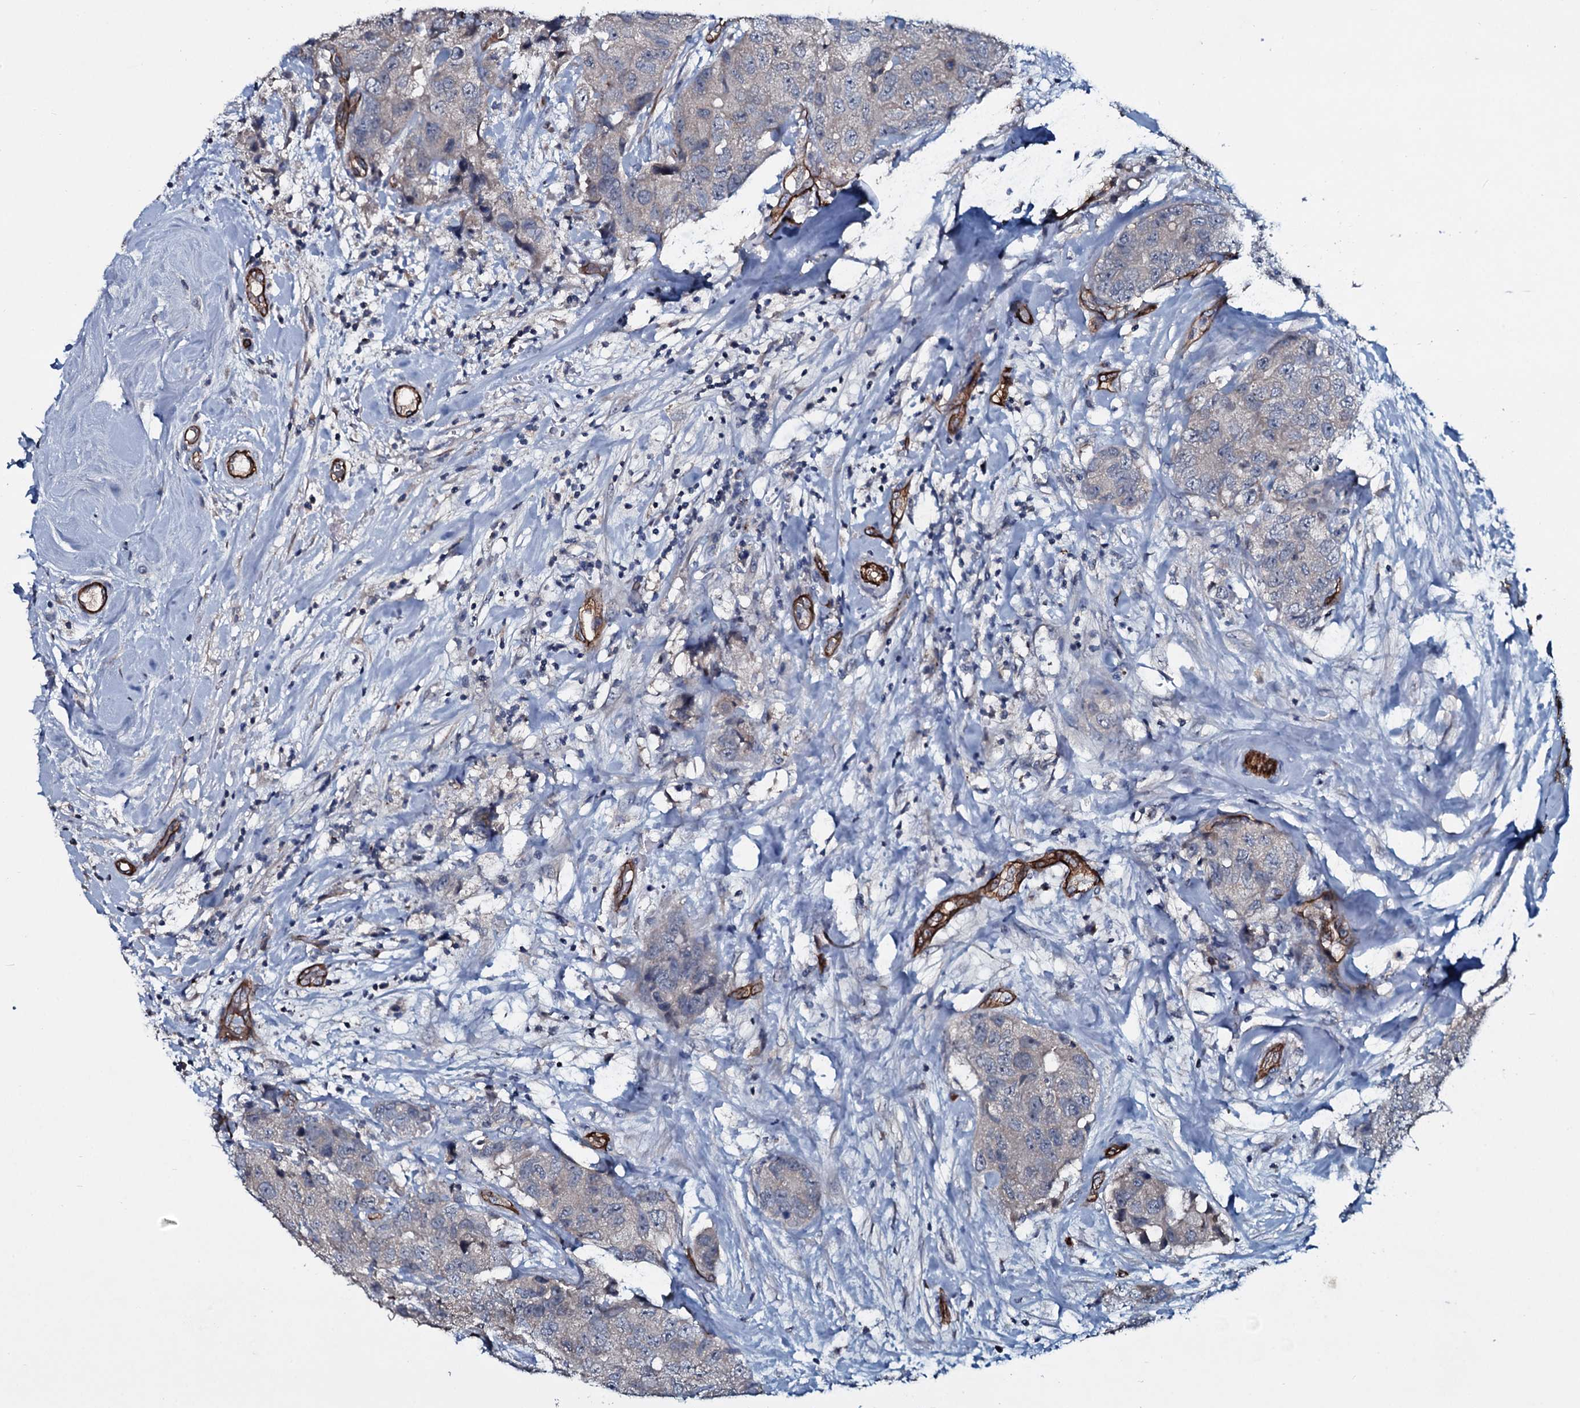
{"staining": {"intensity": "negative", "quantity": "none", "location": "none"}, "tissue": "breast cancer", "cell_type": "Tumor cells", "image_type": "cancer", "snomed": [{"axis": "morphology", "description": "Duct carcinoma"}, {"axis": "topography", "description": "Breast"}], "caption": "The micrograph reveals no significant positivity in tumor cells of breast invasive ductal carcinoma. The staining was performed using DAB (3,3'-diaminobenzidine) to visualize the protein expression in brown, while the nuclei were stained in blue with hematoxylin (Magnification: 20x).", "gene": "CLEC14A", "patient": {"sex": "female", "age": 62}}